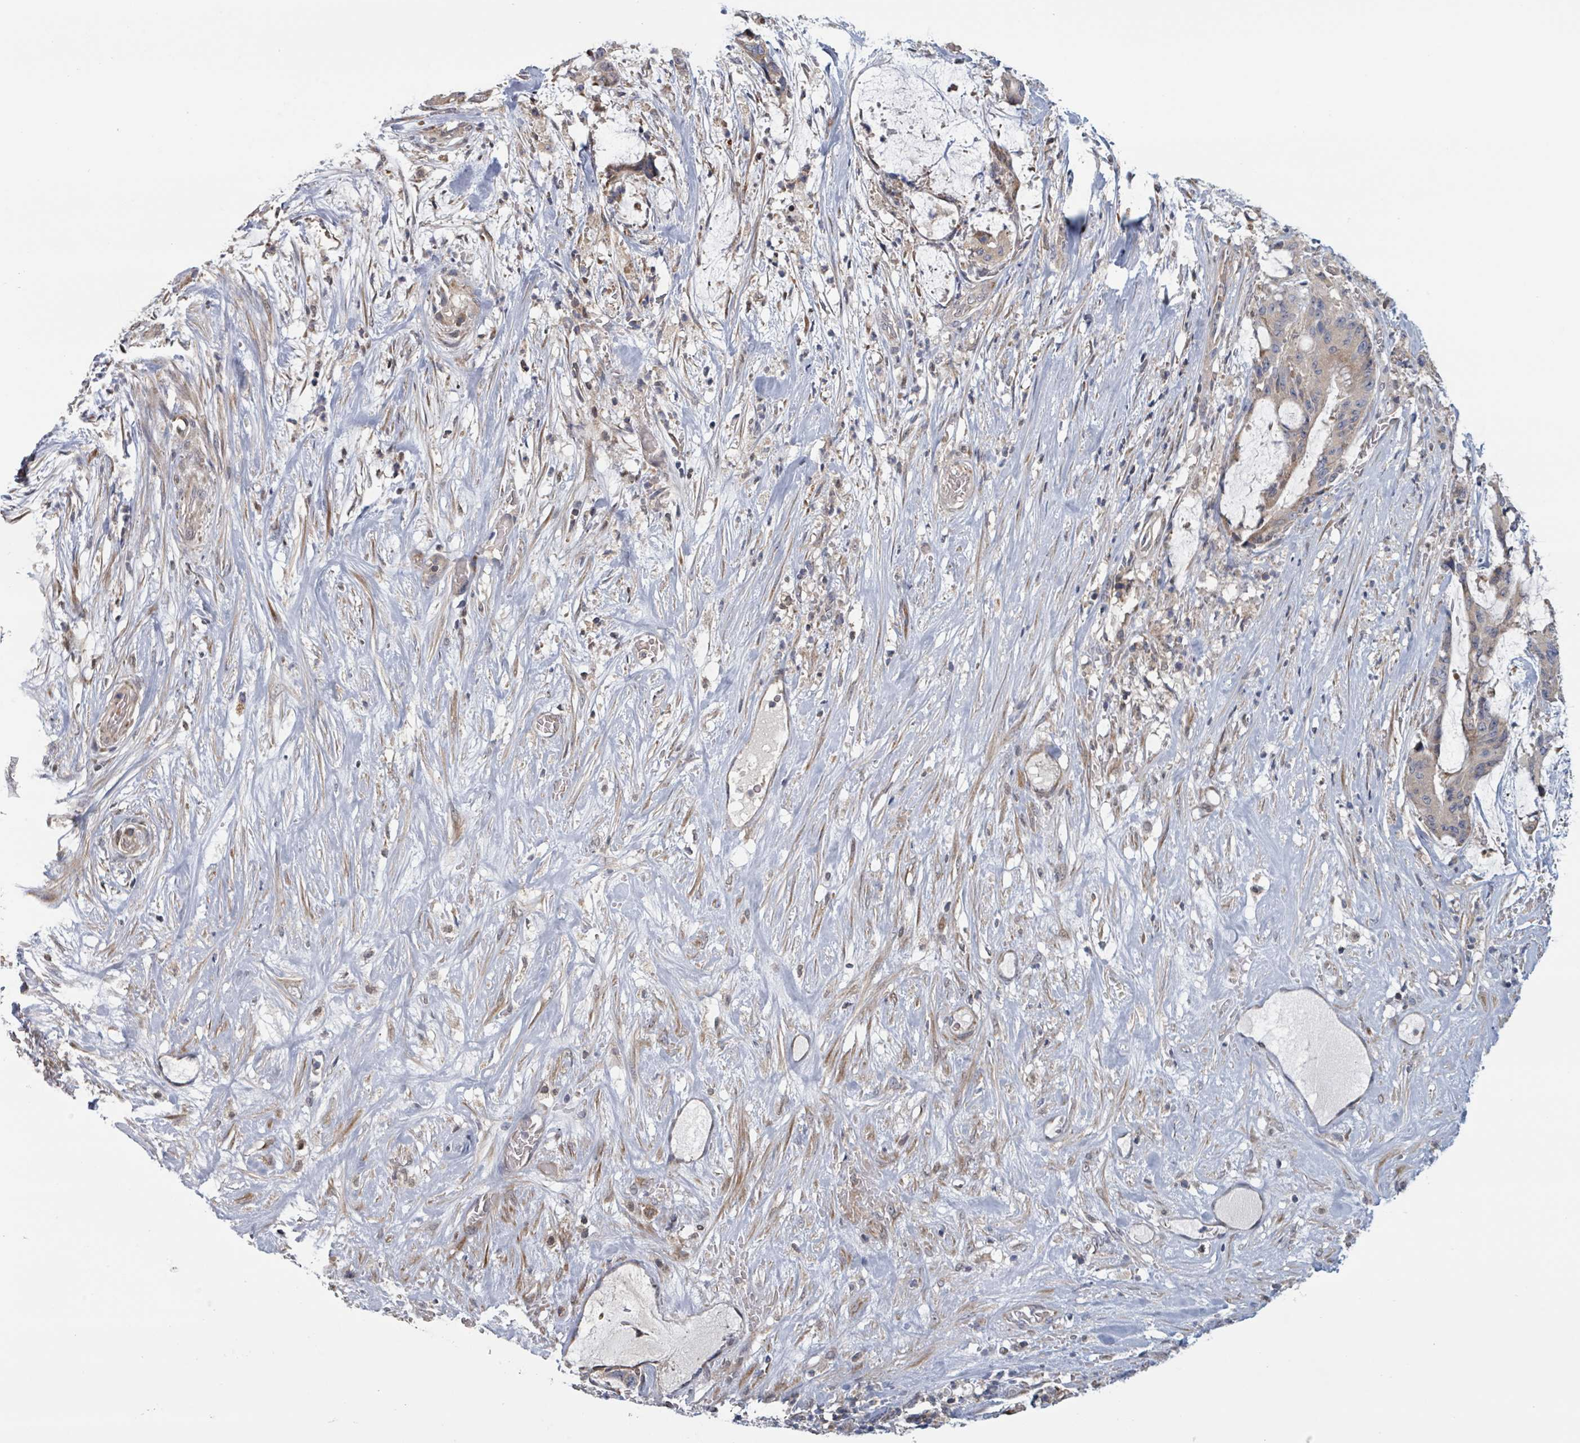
{"staining": {"intensity": "moderate", "quantity": "<25%", "location": "cytoplasmic/membranous"}, "tissue": "liver cancer", "cell_type": "Tumor cells", "image_type": "cancer", "snomed": [{"axis": "morphology", "description": "Normal tissue, NOS"}, {"axis": "morphology", "description": "Cholangiocarcinoma"}, {"axis": "topography", "description": "Liver"}, {"axis": "topography", "description": "Peripheral nerve tissue"}], "caption": "Protein staining of liver cancer (cholangiocarcinoma) tissue exhibits moderate cytoplasmic/membranous expression in approximately <25% of tumor cells.", "gene": "HIVEP1", "patient": {"sex": "female", "age": 73}}